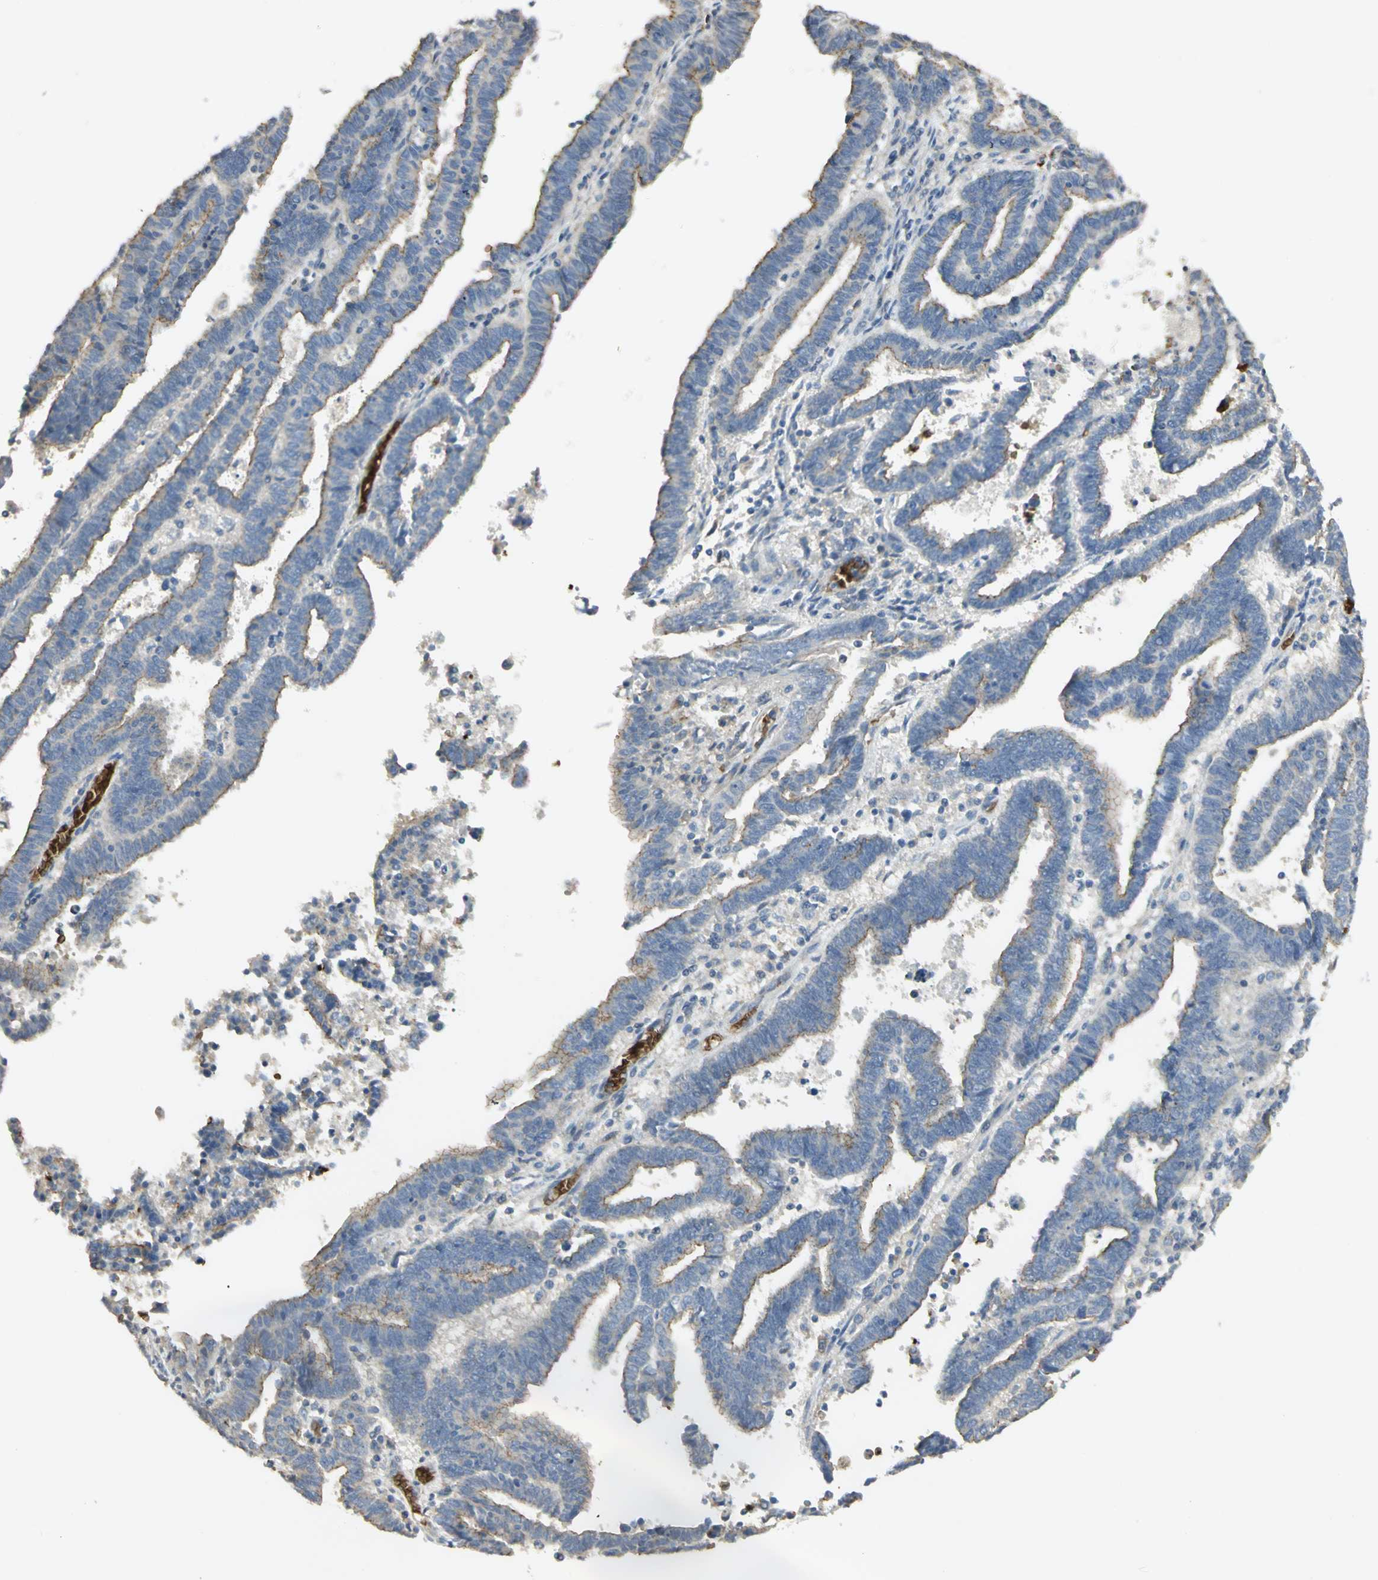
{"staining": {"intensity": "moderate", "quantity": ">75%", "location": "cytoplasmic/membranous"}, "tissue": "endometrial cancer", "cell_type": "Tumor cells", "image_type": "cancer", "snomed": [{"axis": "morphology", "description": "Adenocarcinoma, NOS"}, {"axis": "topography", "description": "Uterus"}], "caption": "IHC of endometrial cancer demonstrates medium levels of moderate cytoplasmic/membranous staining in about >75% of tumor cells. The protein of interest is shown in brown color, while the nuclei are stained blue.", "gene": "ANK1", "patient": {"sex": "female", "age": 83}}